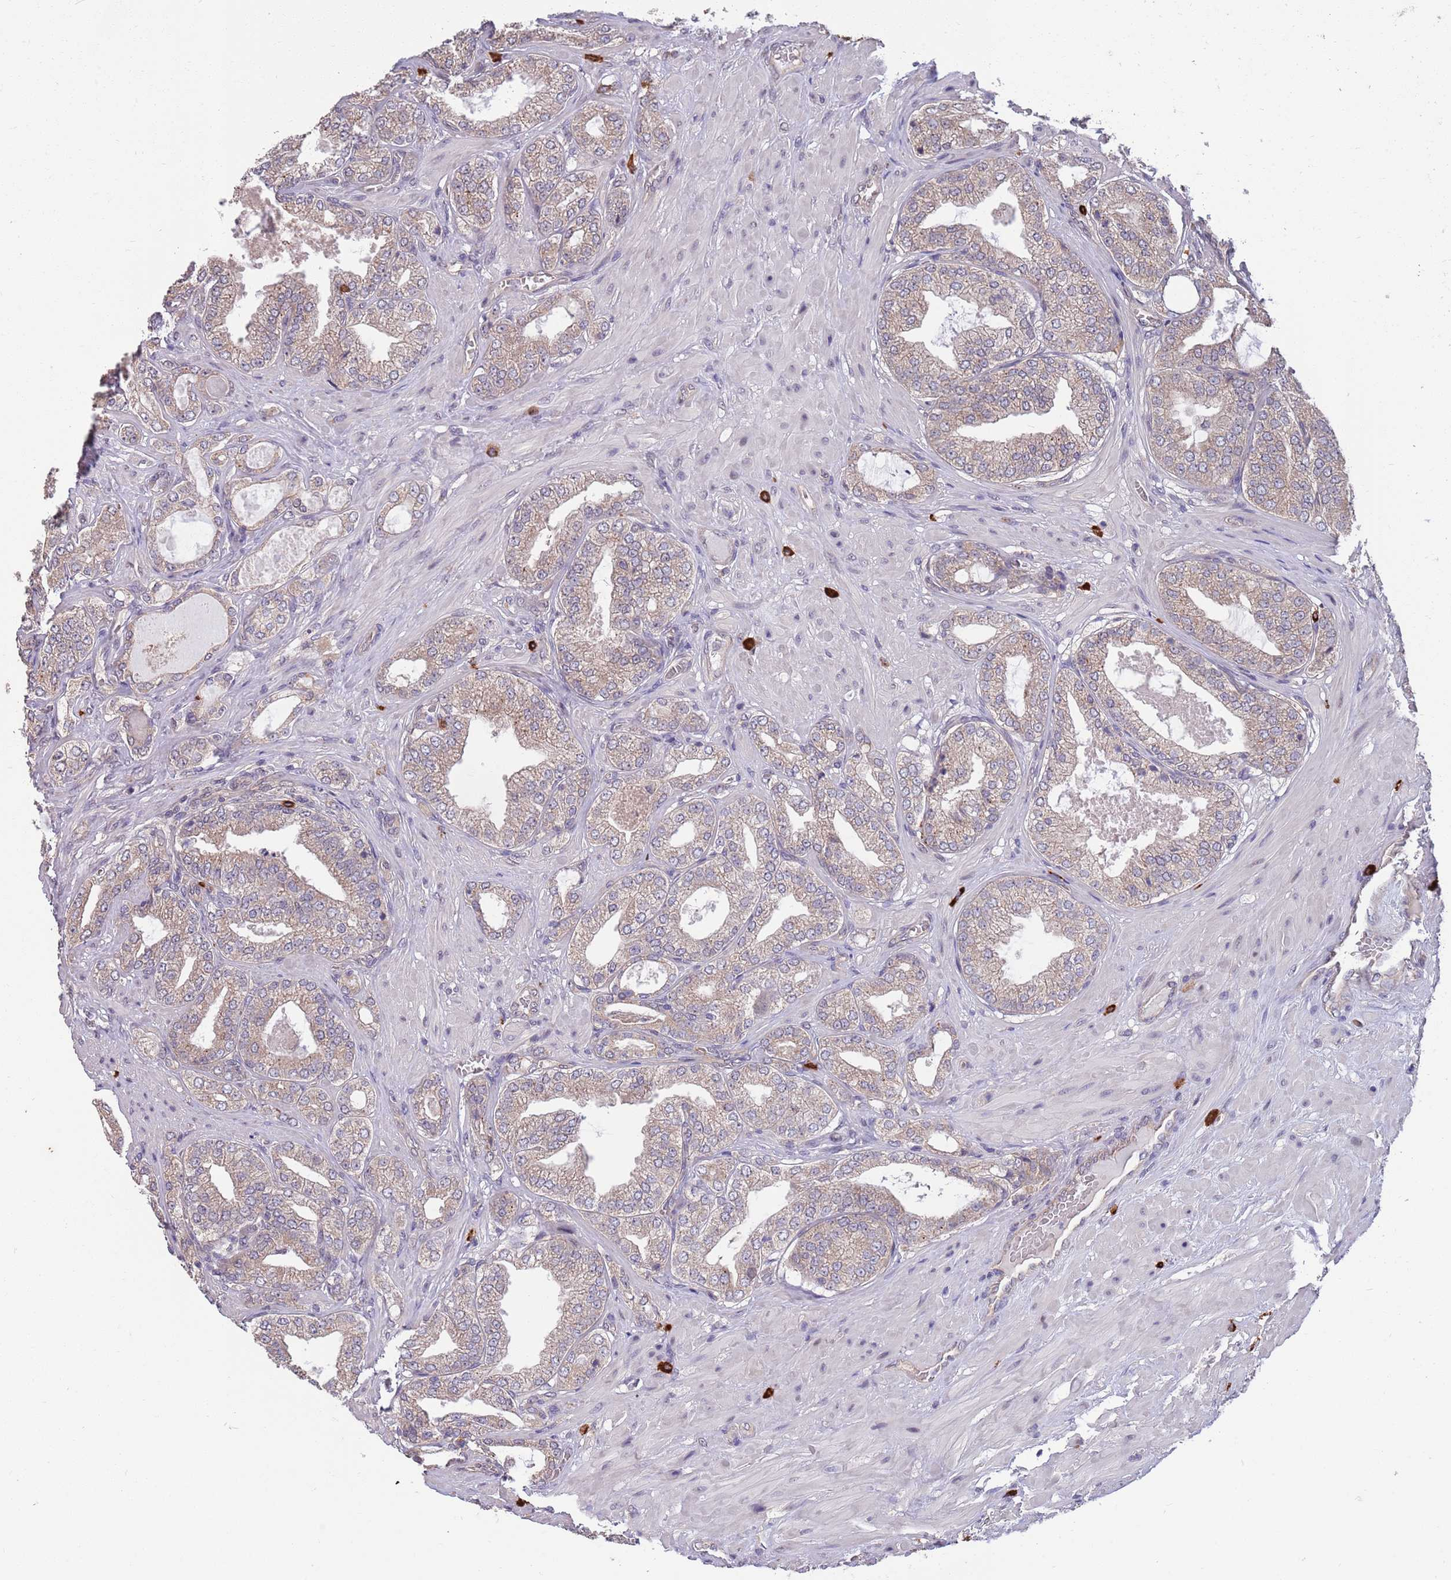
{"staining": {"intensity": "moderate", "quantity": "25%-75%", "location": "cytoplasmic/membranous"}, "tissue": "prostate cancer", "cell_type": "Tumor cells", "image_type": "cancer", "snomed": [{"axis": "morphology", "description": "Adenocarcinoma, Low grade"}, {"axis": "topography", "description": "Prostate"}], "caption": "A micrograph showing moderate cytoplasmic/membranous positivity in approximately 25%-75% of tumor cells in prostate cancer, as visualized by brown immunohistochemical staining.", "gene": "MARVELD2", "patient": {"sex": "male", "age": 63}}